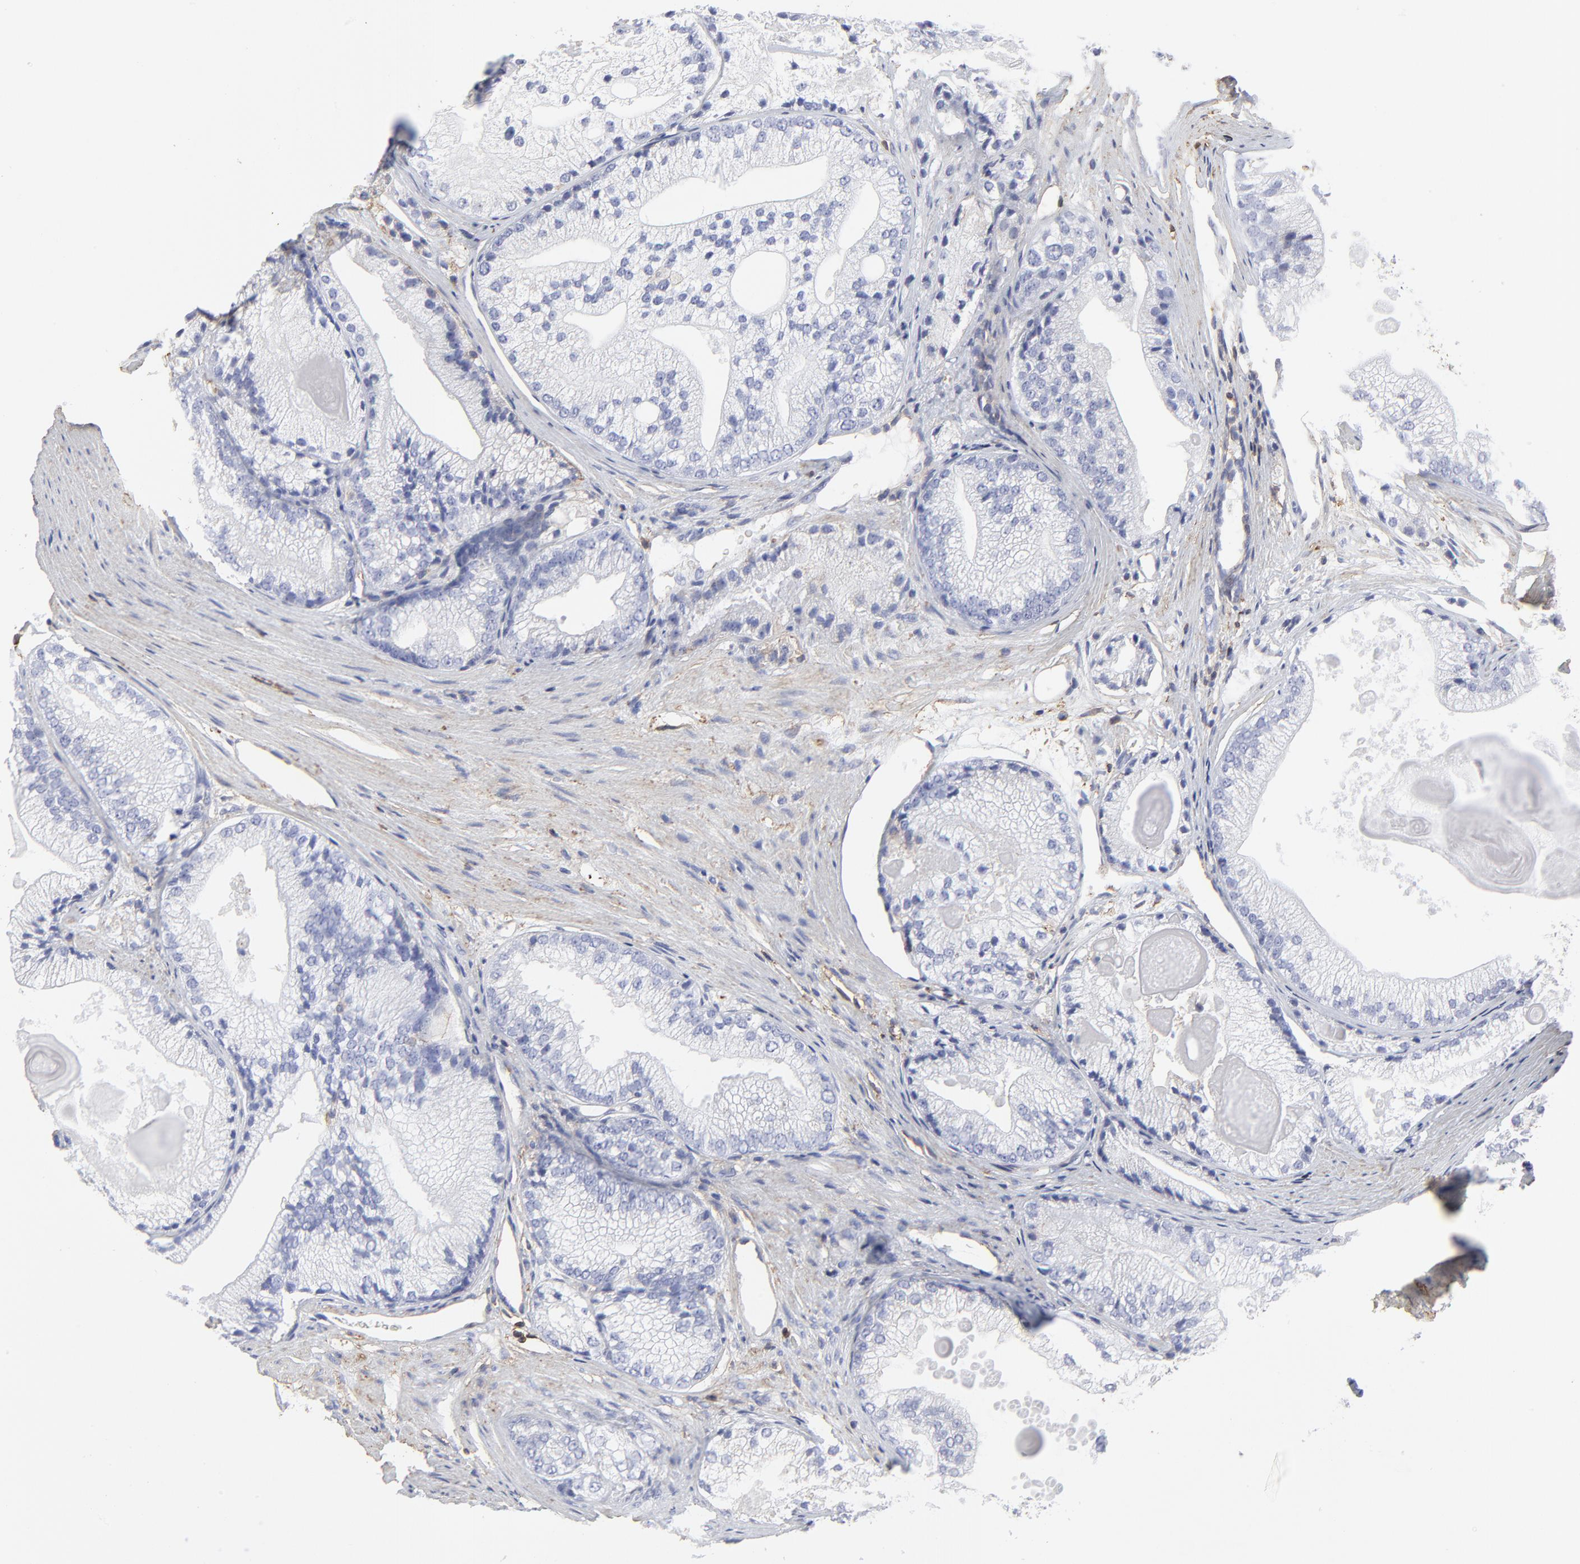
{"staining": {"intensity": "negative", "quantity": "none", "location": "none"}, "tissue": "prostate cancer", "cell_type": "Tumor cells", "image_type": "cancer", "snomed": [{"axis": "morphology", "description": "Adenocarcinoma, Low grade"}, {"axis": "topography", "description": "Prostate"}], "caption": "Protein analysis of prostate cancer shows no significant staining in tumor cells. (Brightfield microscopy of DAB (3,3'-diaminobenzidine) IHC at high magnification).", "gene": "ANXA6", "patient": {"sex": "male", "age": 69}}